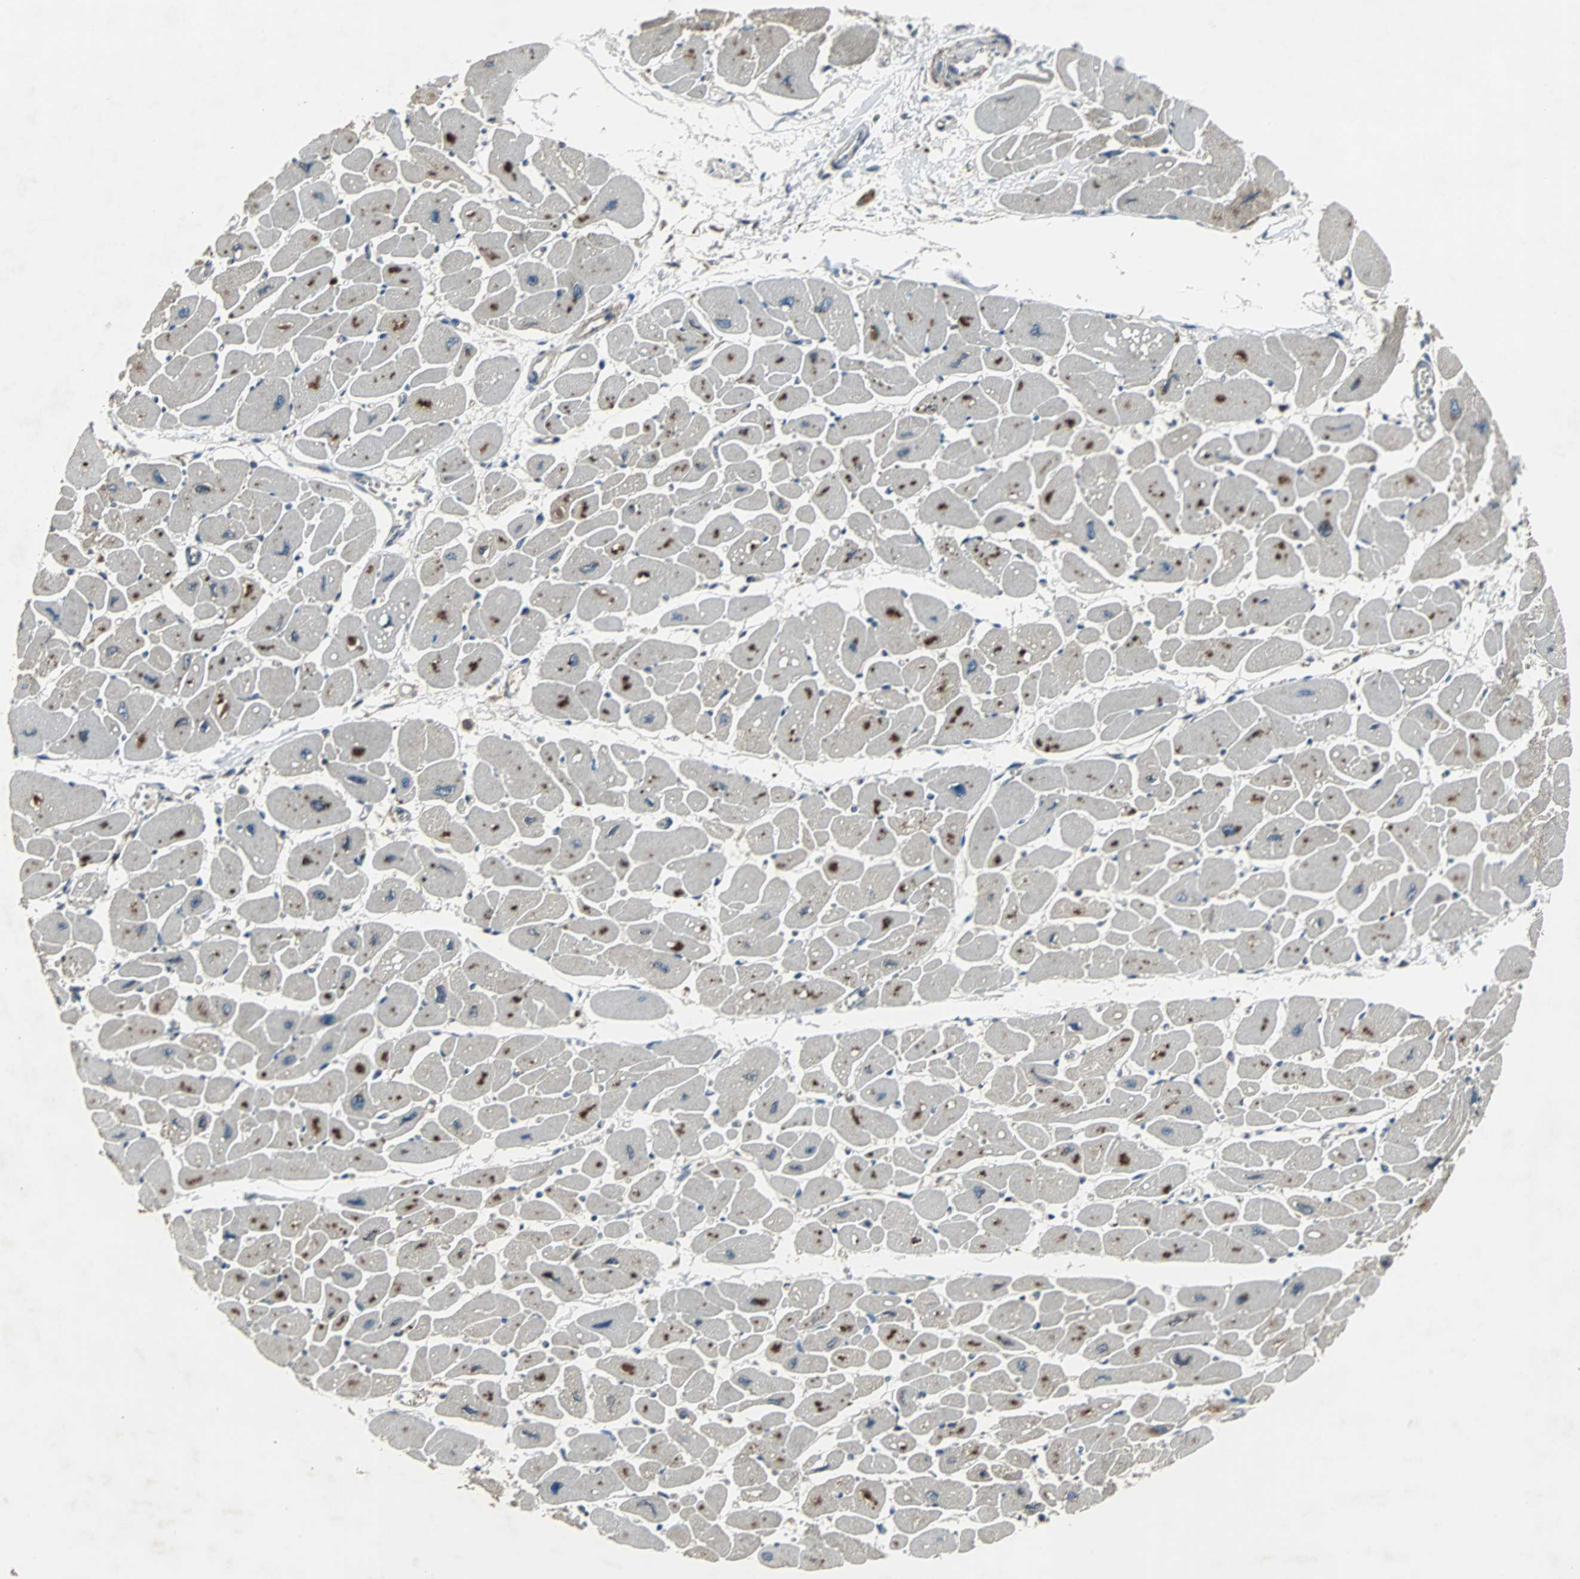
{"staining": {"intensity": "moderate", "quantity": "25%-75%", "location": "nuclear"}, "tissue": "heart muscle", "cell_type": "Cardiomyocytes", "image_type": "normal", "snomed": [{"axis": "morphology", "description": "Normal tissue, NOS"}, {"axis": "topography", "description": "Heart"}], "caption": "Immunohistochemistry (DAB (3,3'-diaminobenzidine)) staining of normal heart muscle shows moderate nuclear protein positivity in approximately 25%-75% of cardiomyocytes.", "gene": "SOS1", "patient": {"sex": "female", "age": 54}}